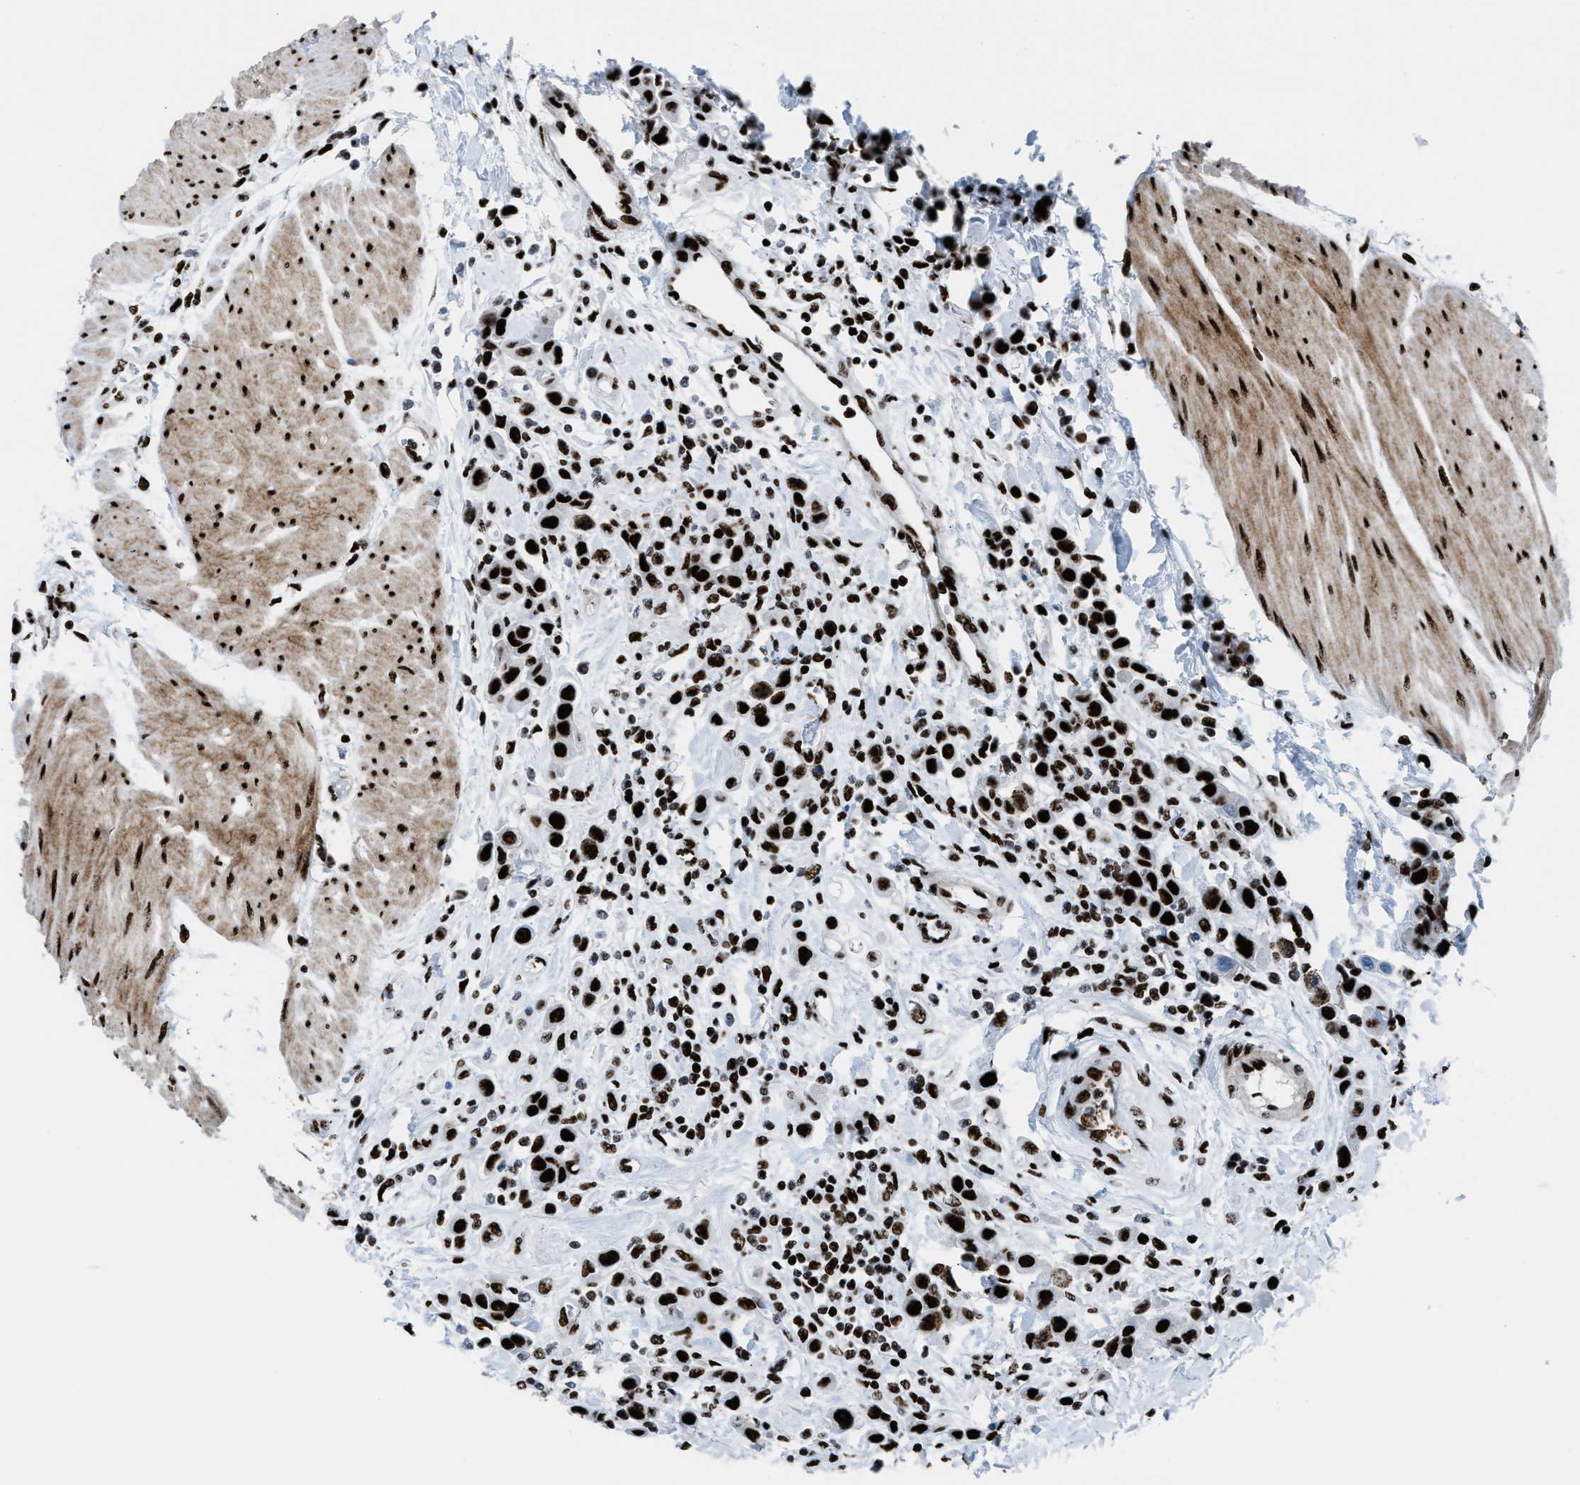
{"staining": {"intensity": "strong", "quantity": ">75%", "location": "nuclear"}, "tissue": "urothelial cancer", "cell_type": "Tumor cells", "image_type": "cancer", "snomed": [{"axis": "morphology", "description": "Urothelial carcinoma, High grade"}, {"axis": "topography", "description": "Urinary bladder"}], "caption": "This histopathology image reveals immunohistochemistry (IHC) staining of urothelial cancer, with high strong nuclear staining in about >75% of tumor cells.", "gene": "NONO", "patient": {"sex": "male", "age": 50}}